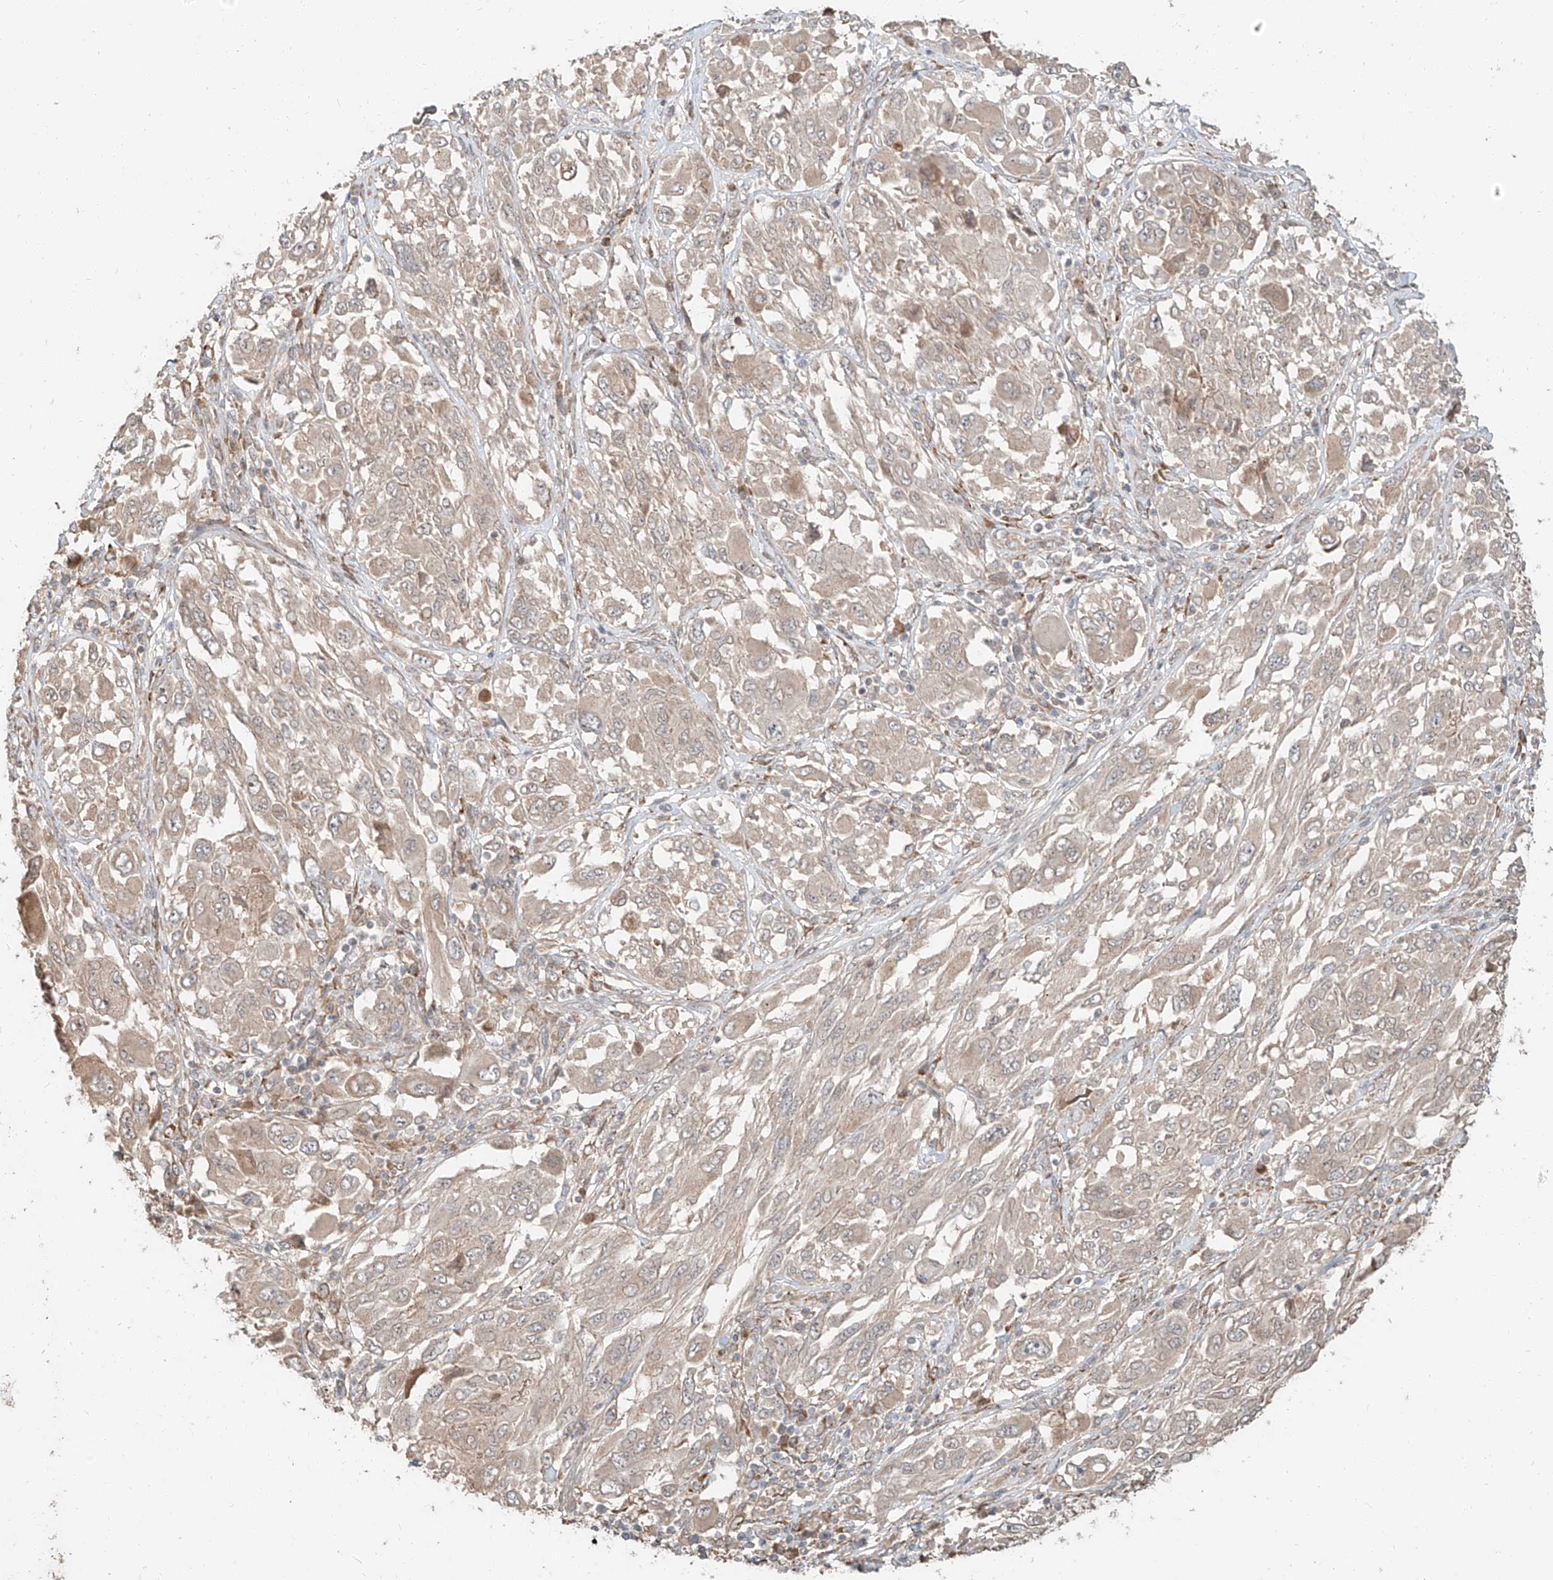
{"staining": {"intensity": "weak", "quantity": "25%-75%", "location": "cytoplasmic/membranous"}, "tissue": "melanoma", "cell_type": "Tumor cells", "image_type": "cancer", "snomed": [{"axis": "morphology", "description": "Malignant melanoma, NOS"}, {"axis": "topography", "description": "Skin"}], "caption": "Melanoma tissue demonstrates weak cytoplasmic/membranous positivity in about 25%-75% of tumor cells", "gene": "STX19", "patient": {"sex": "female", "age": 91}}